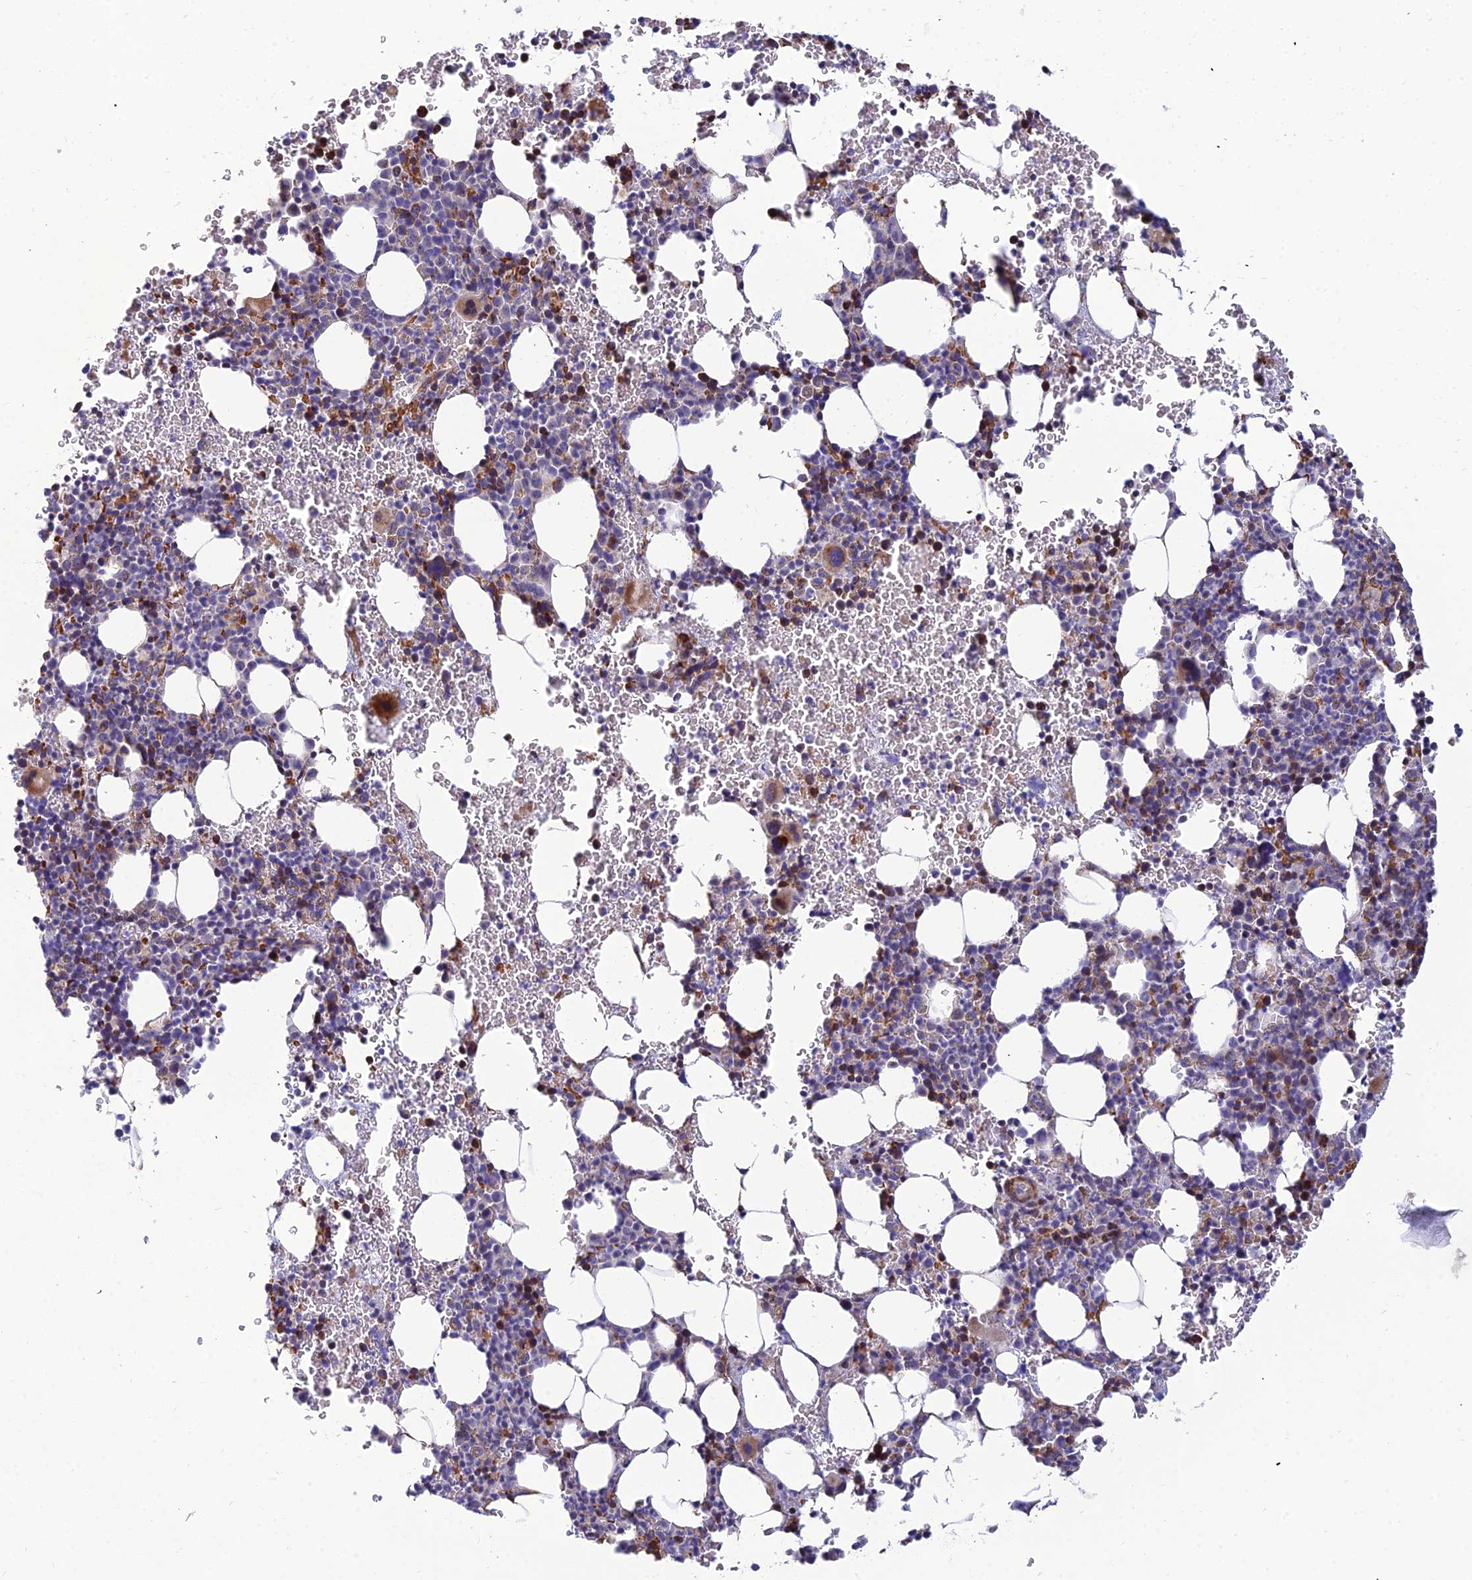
{"staining": {"intensity": "strong", "quantity": "<25%", "location": "cytoplasmic/membranous"}, "tissue": "bone marrow", "cell_type": "Hematopoietic cells", "image_type": "normal", "snomed": [{"axis": "morphology", "description": "Normal tissue, NOS"}, {"axis": "topography", "description": "Bone marrow"}], "caption": "Immunohistochemical staining of normal bone marrow displays <25% levels of strong cytoplasmic/membranous protein expression in approximately <25% of hematopoietic cells.", "gene": "SLC35F4", "patient": {"sex": "male", "age": 41}}